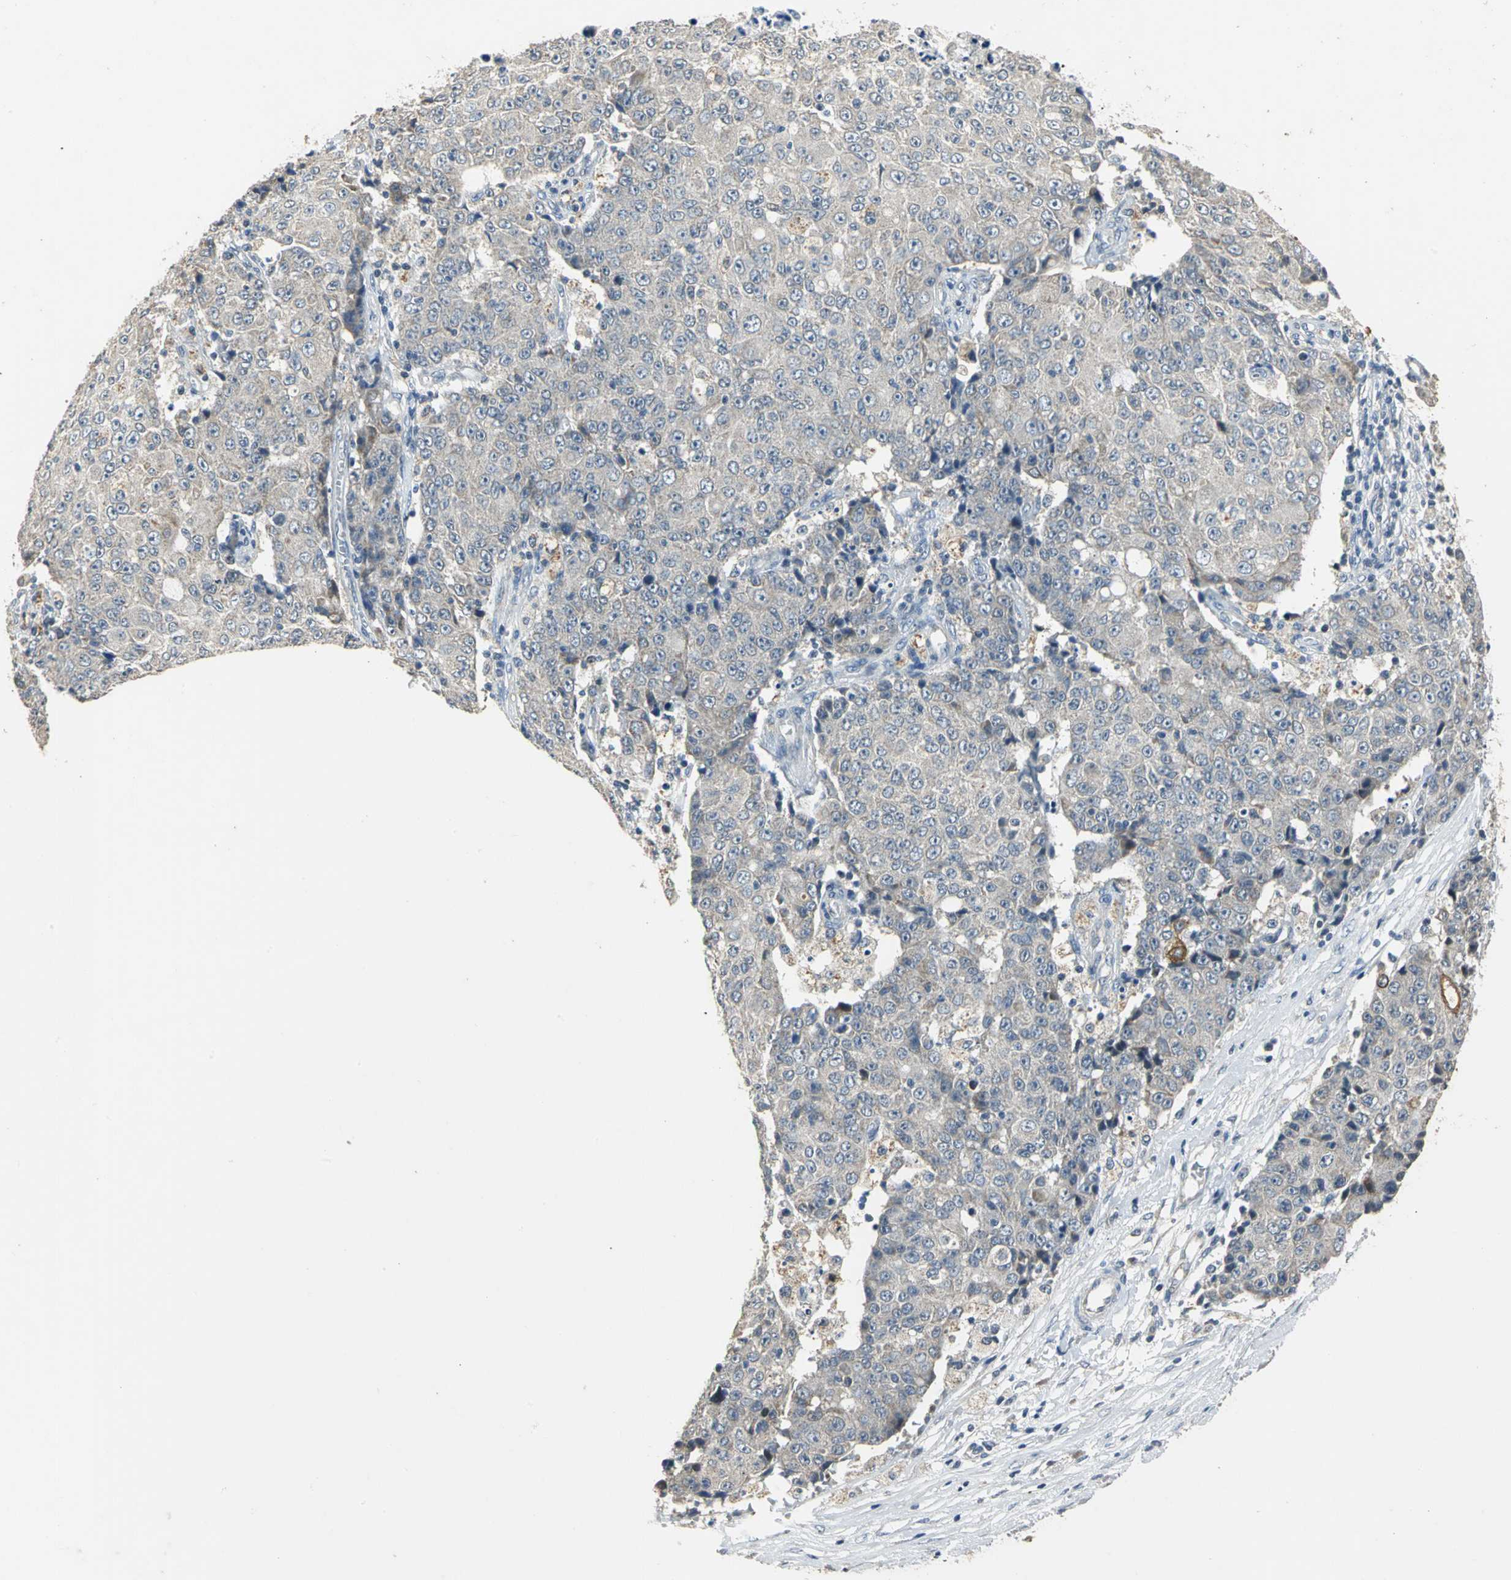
{"staining": {"intensity": "weak", "quantity": "25%-75%", "location": "cytoplasmic/membranous"}, "tissue": "ovarian cancer", "cell_type": "Tumor cells", "image_type": "cancer", "snomed": [{"axis": "morphology", "description": "Carcinoma, endometroid"}, {"axis": "topography", "description": "Ovary"}], "caption": "Protein expression analysis of ovarian cancer (endometroid carcinoma) demonstrates weak cytoplasmic/membranous staining in about 25%-75% of tumor cells. (DAB IHC, brown staining for protein, blue staining for nuclei).", "gene": "JADE3", "patient": {"sex": "female", "age": 42}}